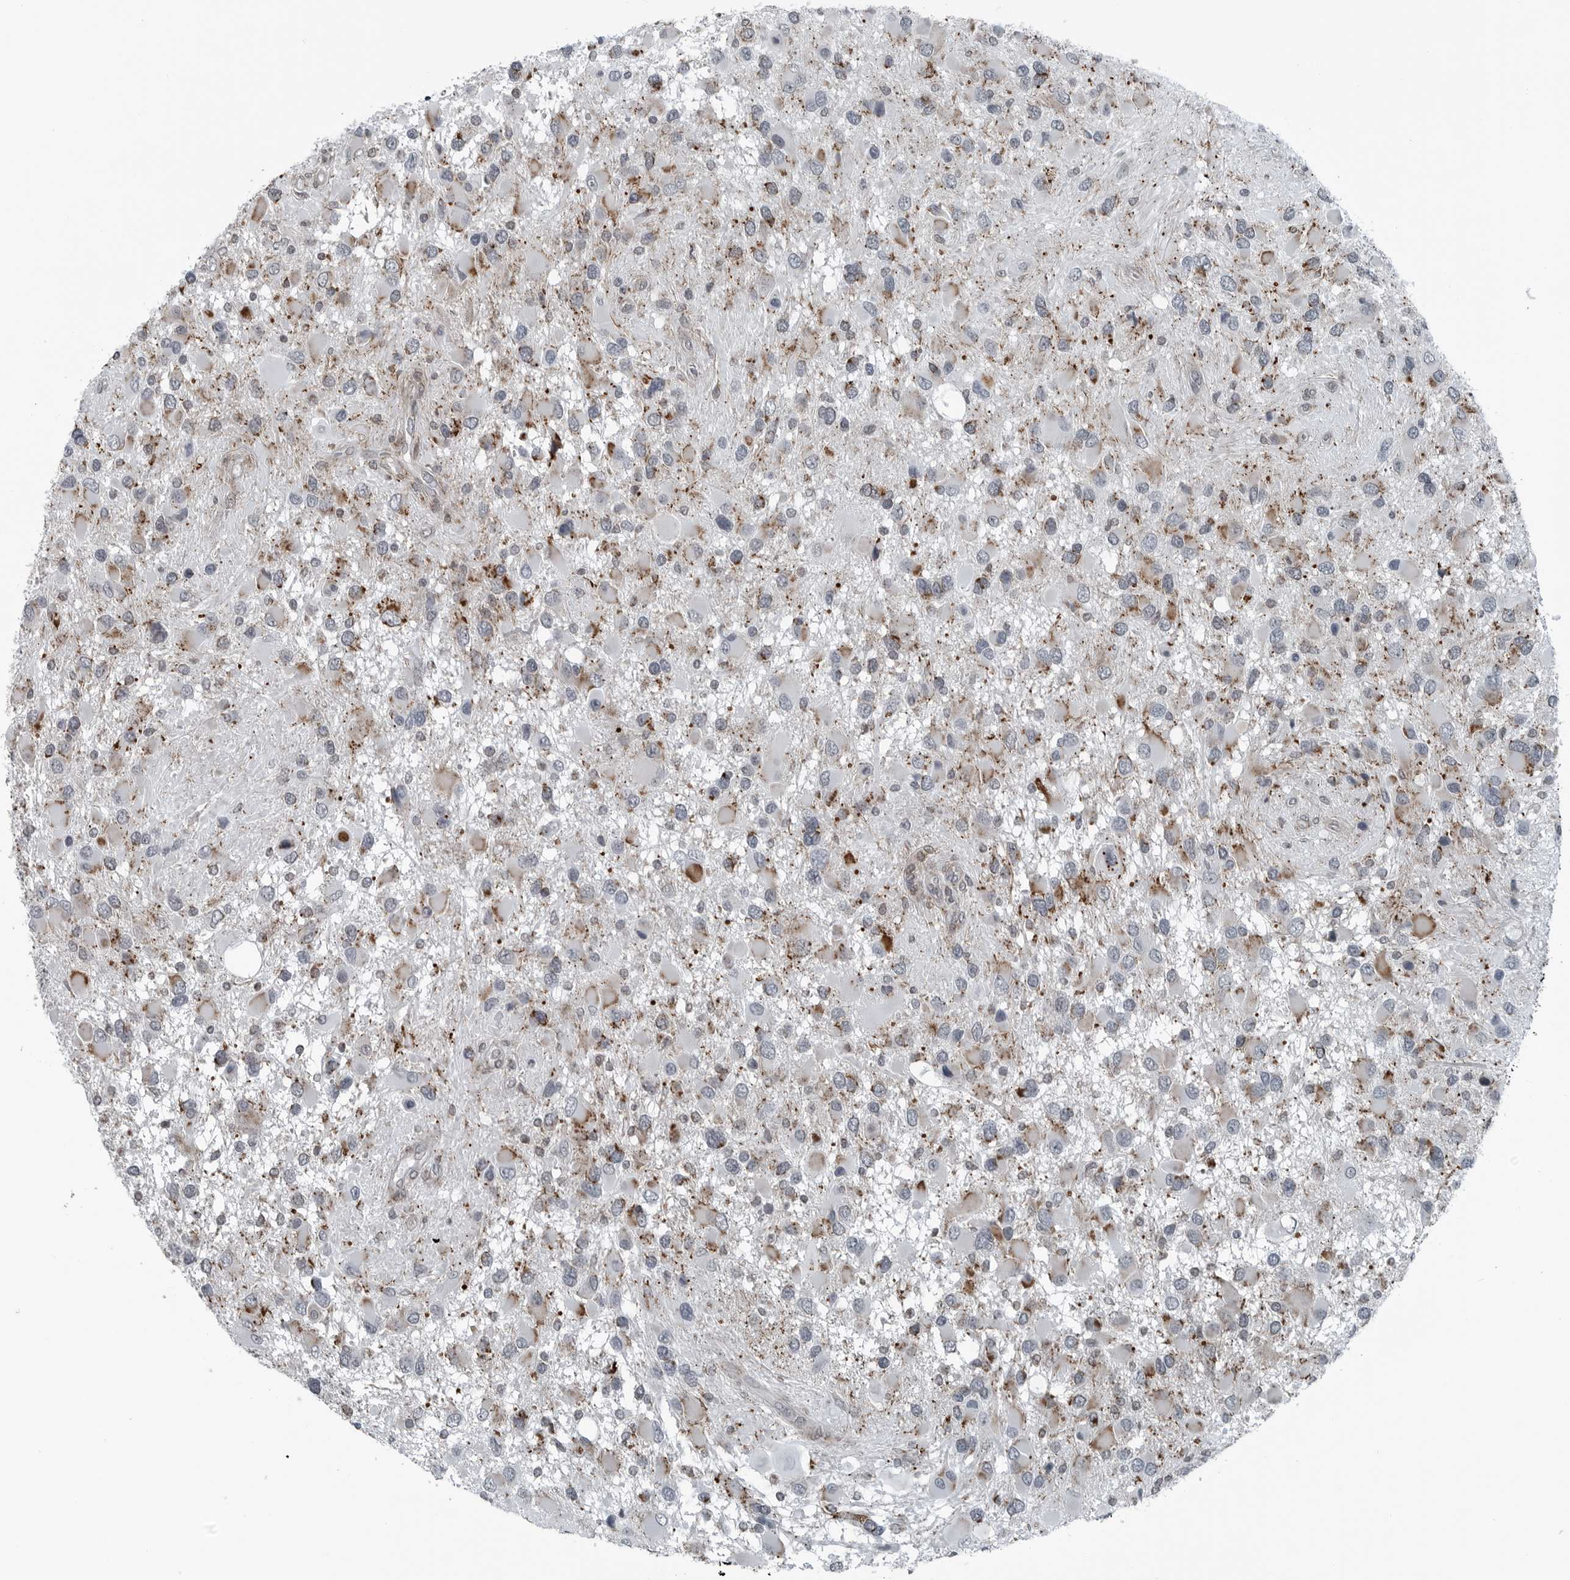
{"staining": {"intensity": "moderate", "quantity": "<25%", "location": "cytoplasmic/membranous"}, "tissue": "glioma", "cell_type": "Tumor cells", "image_type": "cancer", "snomed": [{"axis": "morphology", "description": "Glioma, malignant, High grade"}, {"axis": "topography", "description": "Brain"}], "caption": "Glioma stained with DAB (3,3'-diaminobenzidine) immunohistochemistry demonstrates low levels of moderate cytoplasmic/membranous staining in about <25% of tumor cells. (DAB = brown stain, brightfield microscopy at high magnification).", "gene": "GAK", "patient": {"sex": "male", "age": 53}}